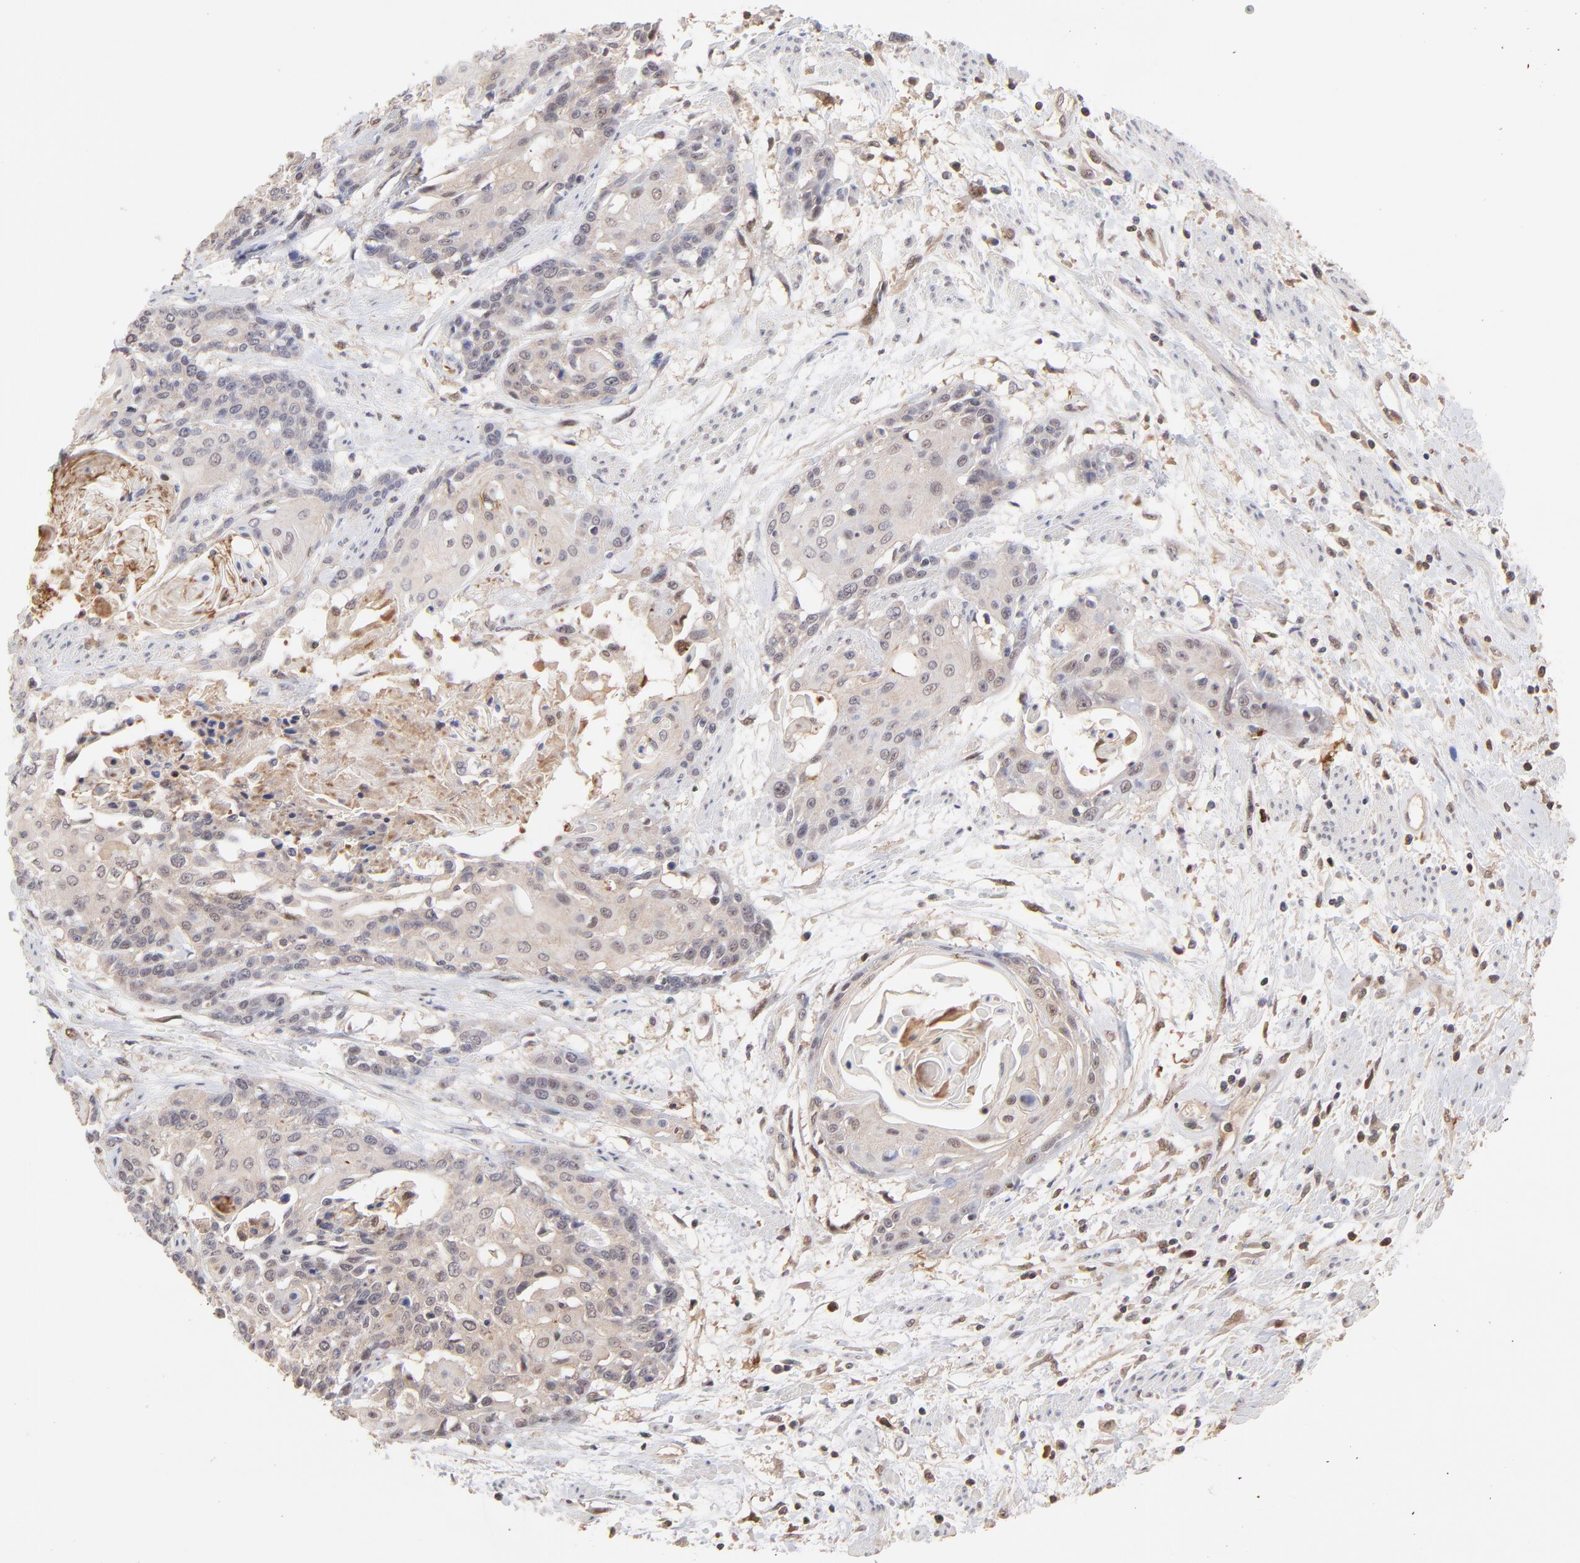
{"staining": {"intensity": "weak", "quantity": "25%-75%", "location": "cytoplasmic/membranous,nuclear"}, "tissue": "cervical cancer", "cell_type": "Tumor cells", "image_type": "cancer", "snomed": [{"axis": "morphology", "description": "Squamous cell carcinoma, NOS"}, {"axis": "topography", "description": "Cervix"}], "caption": "Immunohistochemical staining of human cervical cancer exhibits low levels of weak cytoplasmic/membranous and nuclear staining in approximately 25%-75% of tumor cells. The protein of interest is shown in brown color, while the nuclei are stained blue.", "gene": "PSMD14", "patient": {"sex": "female", "age": 57}}